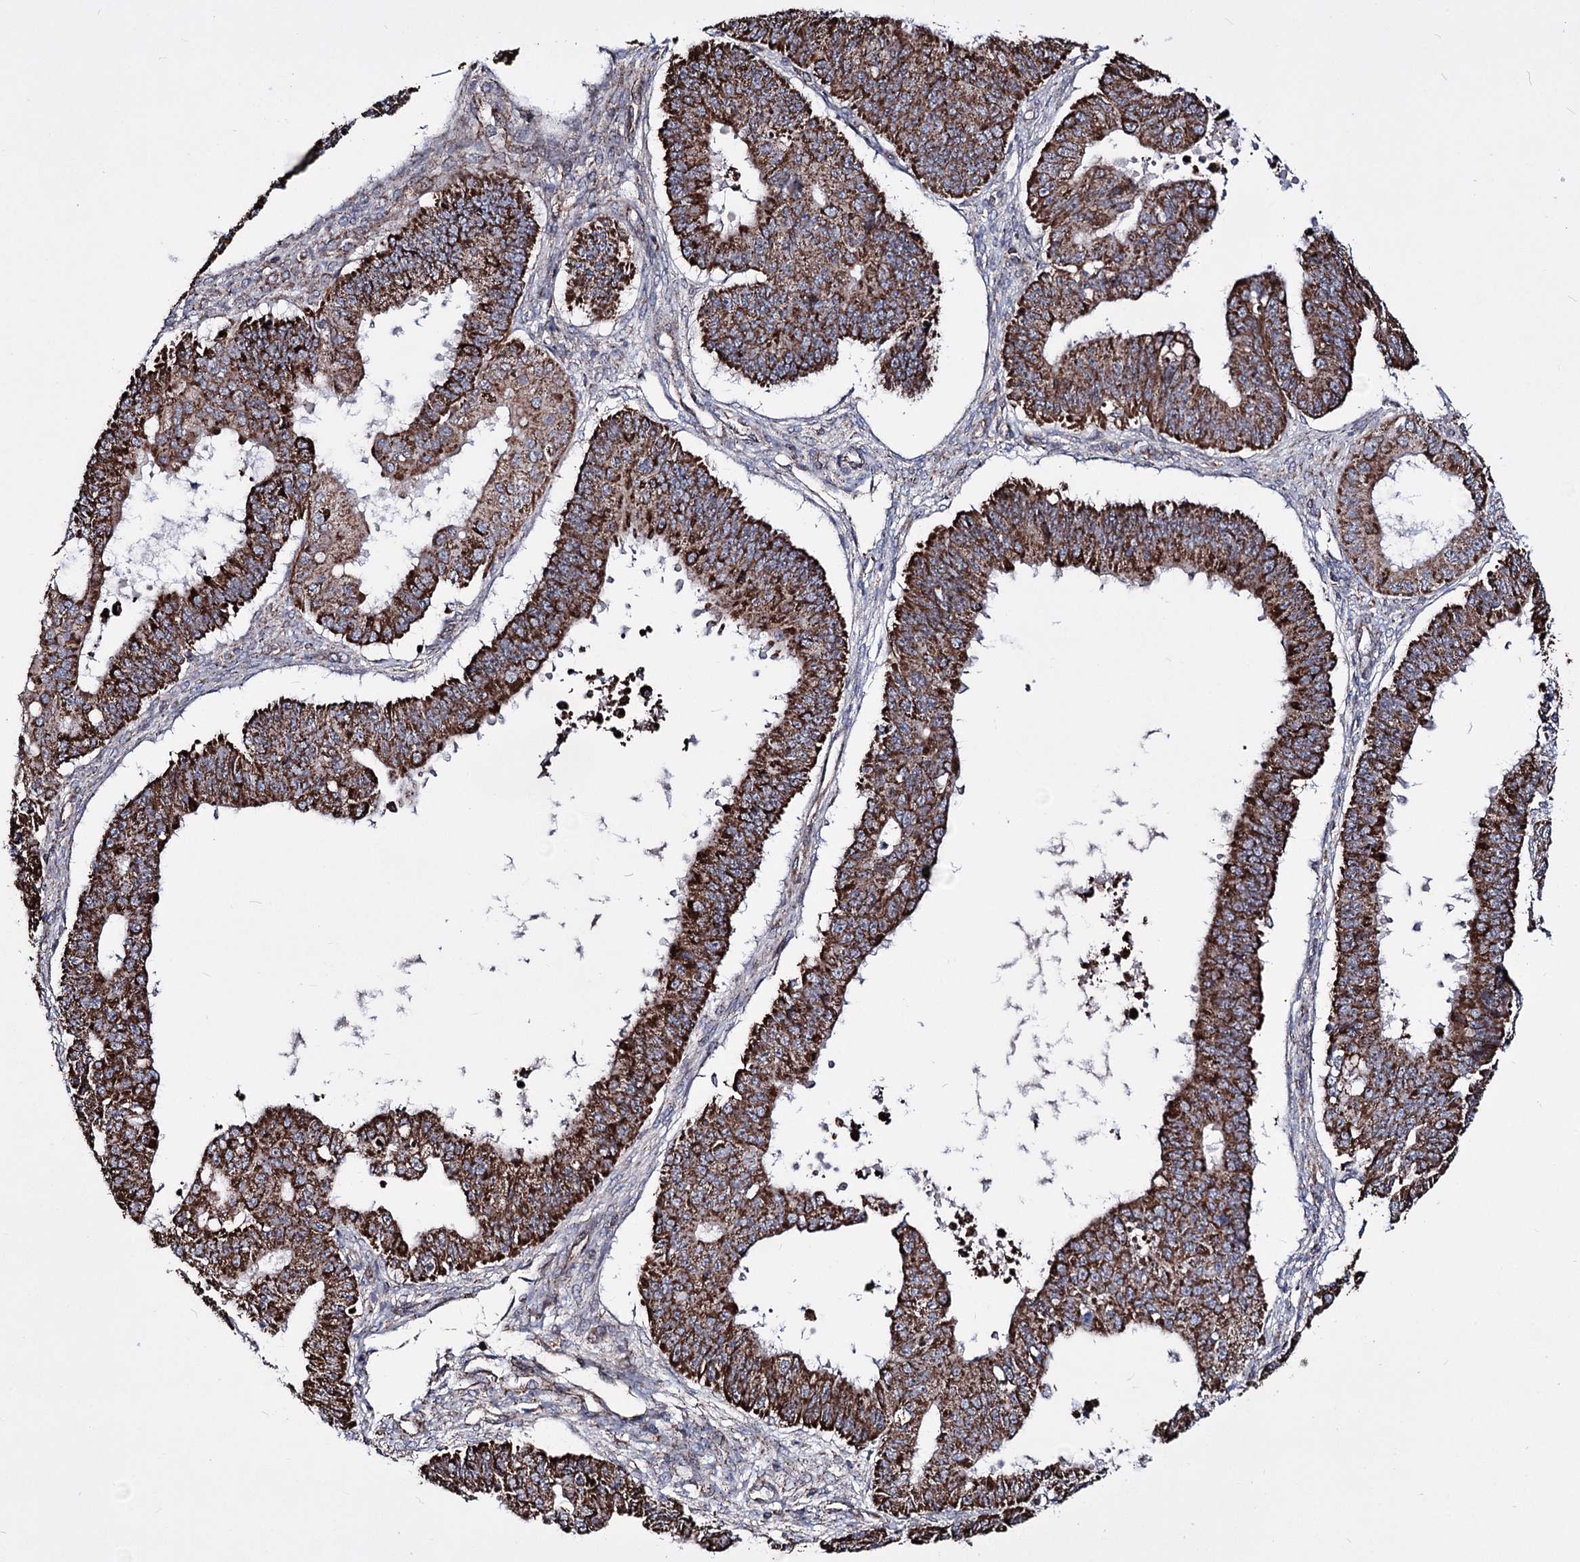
{"staining": {"intensity": "strong", "quantity": ">75%", "location": "cytoplasmic/membranous"}, "tissue": "ovarian cancer", "cell_type": "Tumor cells", "image_type": "cancer", "snomed": [{"axis": "morphology", "description": "Carcinoma, endometroid"}, {"axis": "topography", "description": "Appendix"}, {"axis": "topography", "description": "Ovary"}], "caption": "Protein expression analysis of human endometroid carcinoma (ovarian) reveals strong cytoplasmic/membranous staining in about >75% of tumor cells. The staining is performed using DAB brown chromogen to label protein expression. The nuclei are counter-stained blue using hematoxylin.", "gene": "CREB3L4", "patient": {"sex": "female", "age": 42}}